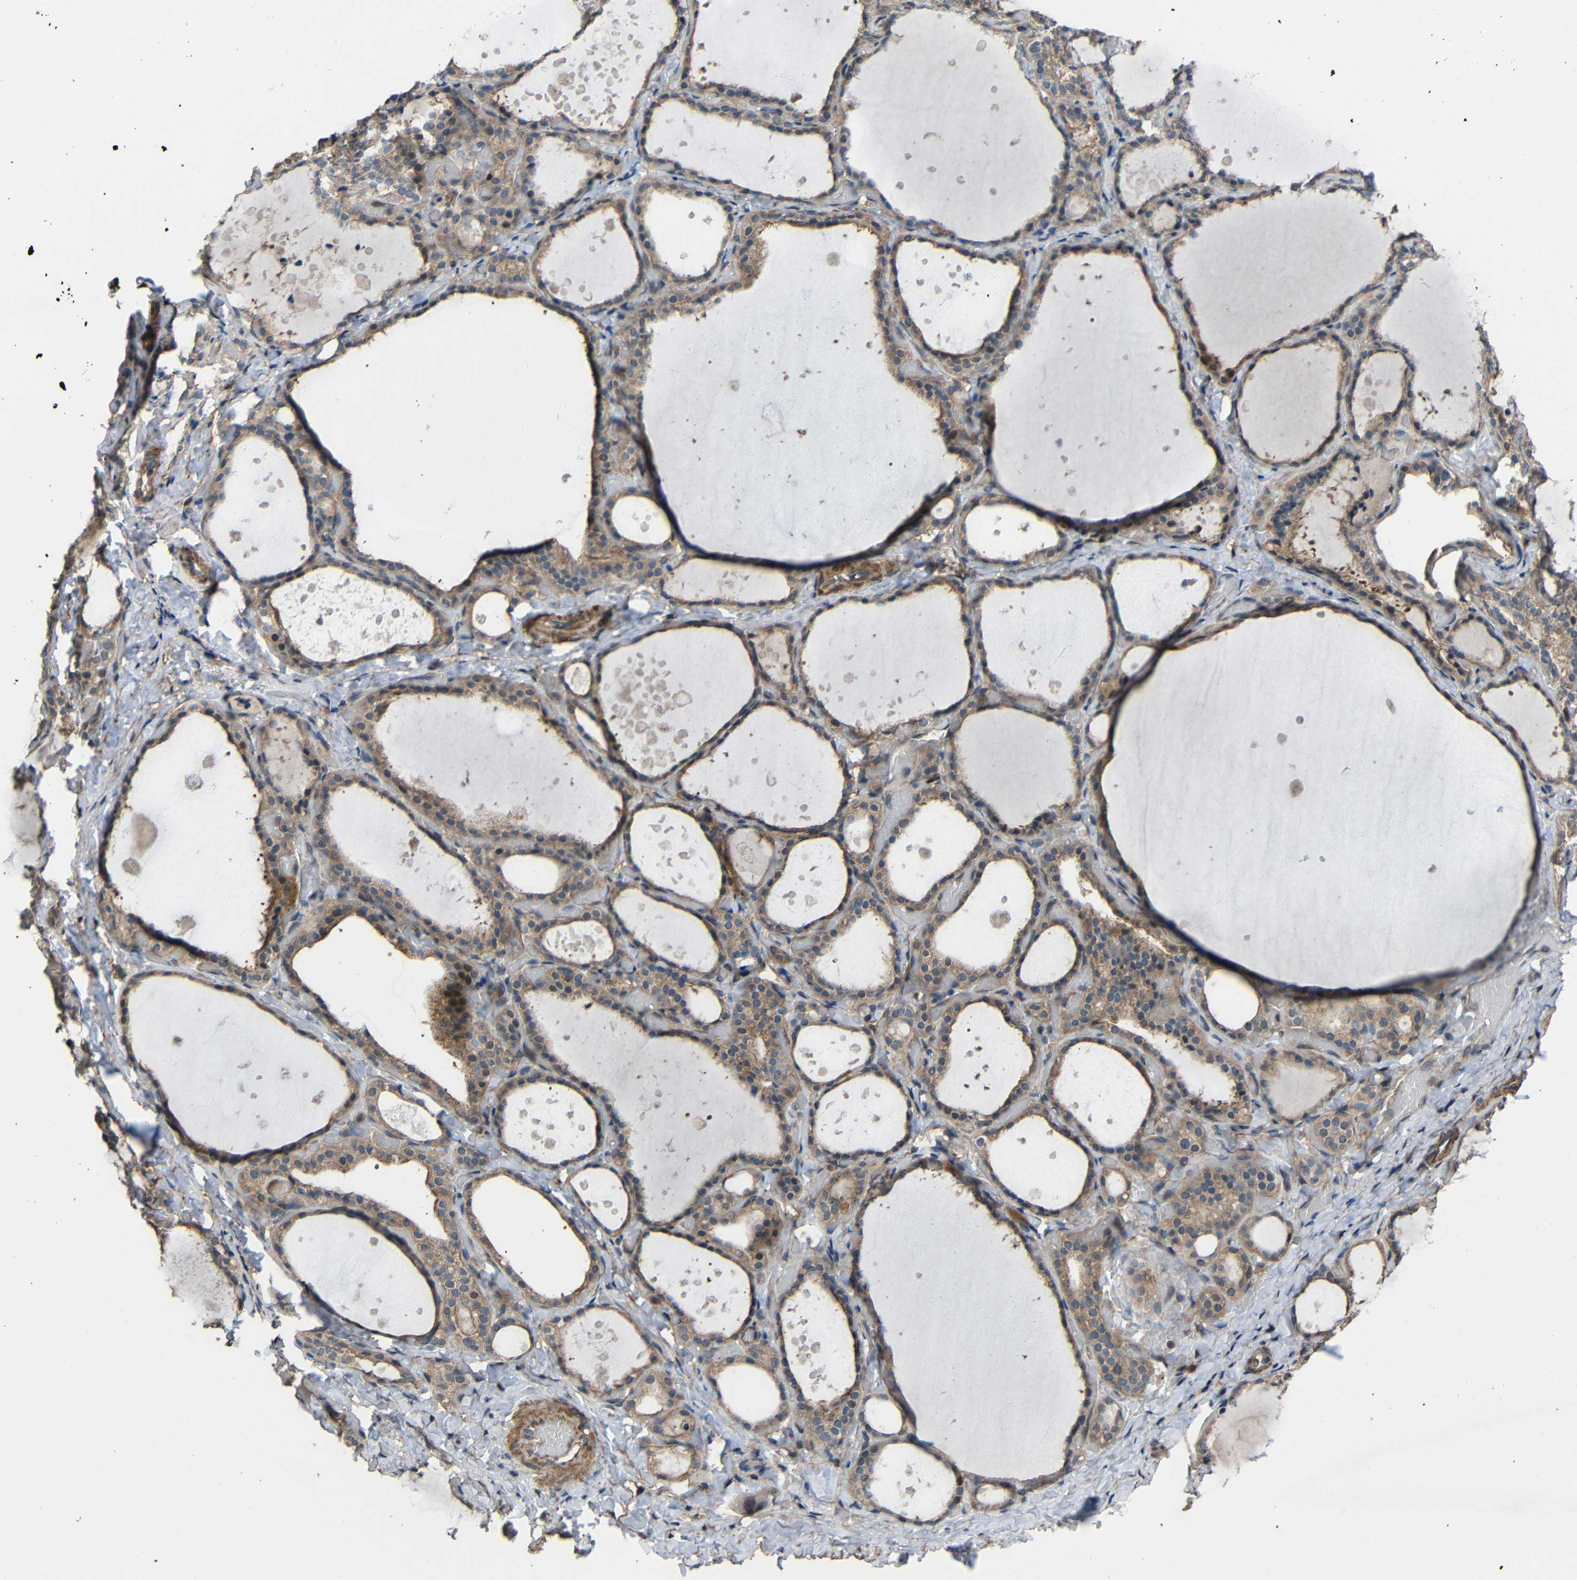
{"staining": {"intensity": "moderate", "quantity": ">75%", "location": "cytoplasmic/membranous"}, "tissue": "thyroid gland", "cell_type": "Glandular cells", "image_type": "normal", "snomed": [{"axis": "morphology", "description": "Normal tissue, NOS"}, {"axis": "topography", "description": "Thyroid gland"}], "caption": "Protein positivity by immunohistochemistry exhibits moderate cytoplasmic/membranous staining in approximately >75% of glandular cells in benign thyroid gland. Using DAB (brown) and hematoxylin (blue) stains, captured at high magnification using brightfield microscopy.", "gene": "CHST9", "patient": {"sex": "female", "age": 44}}